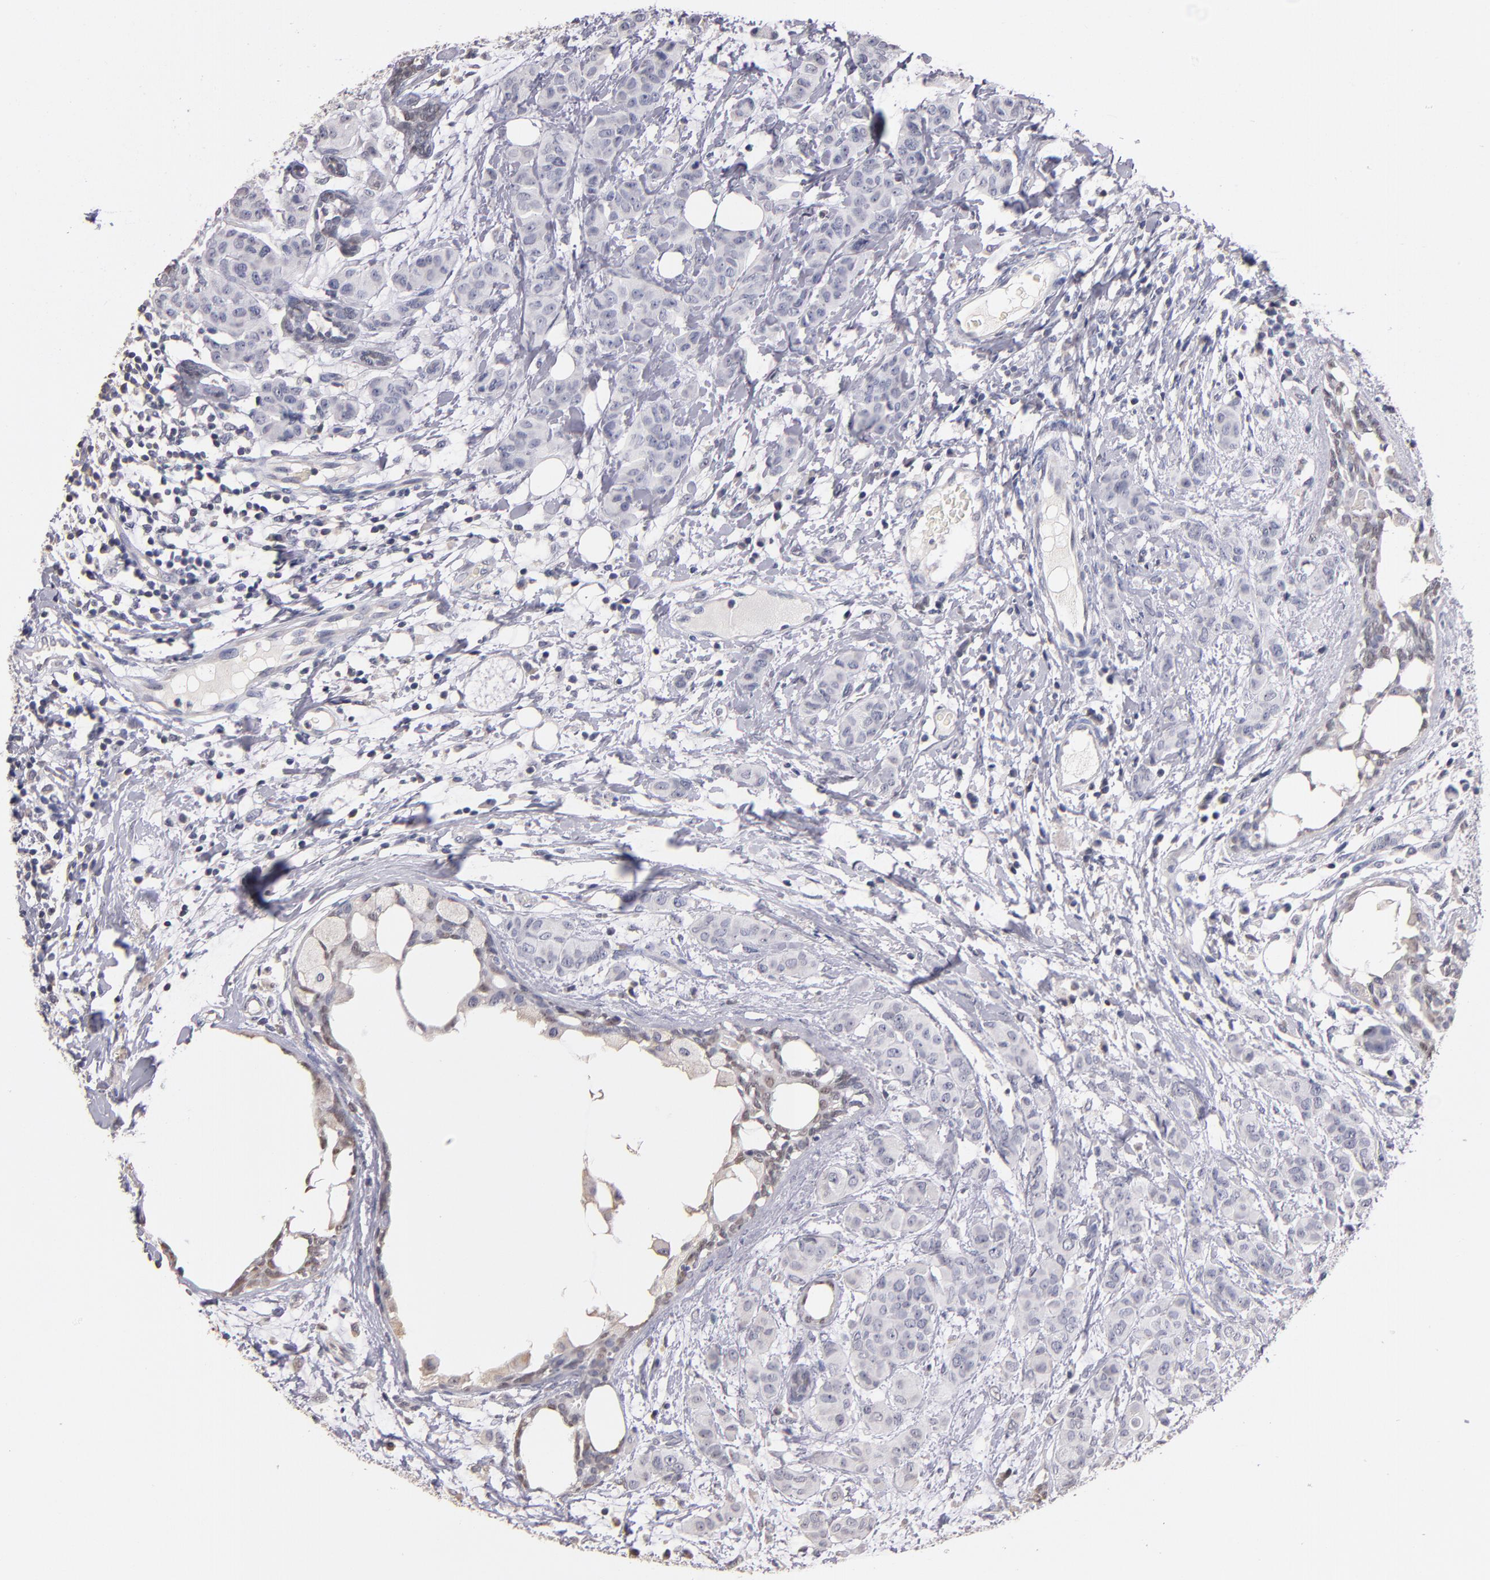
{"staining": {"intensity": "negative", "quantity": "none", "location": "none"}, "tissue": "breast cancer", "cell_type": "Tumor cells", "image_type": "cancer", "snomed": [{"axis": "morphology", "description": "Duct carcinoma"}, {"axis": "topography", "description": "Breast"}], "caption": "Tumor cells show no significant protein staining in breast infiltrating ductal carcinoma.", "gene": "SOX10", "patient": {"sex": "female", "age": 40}}